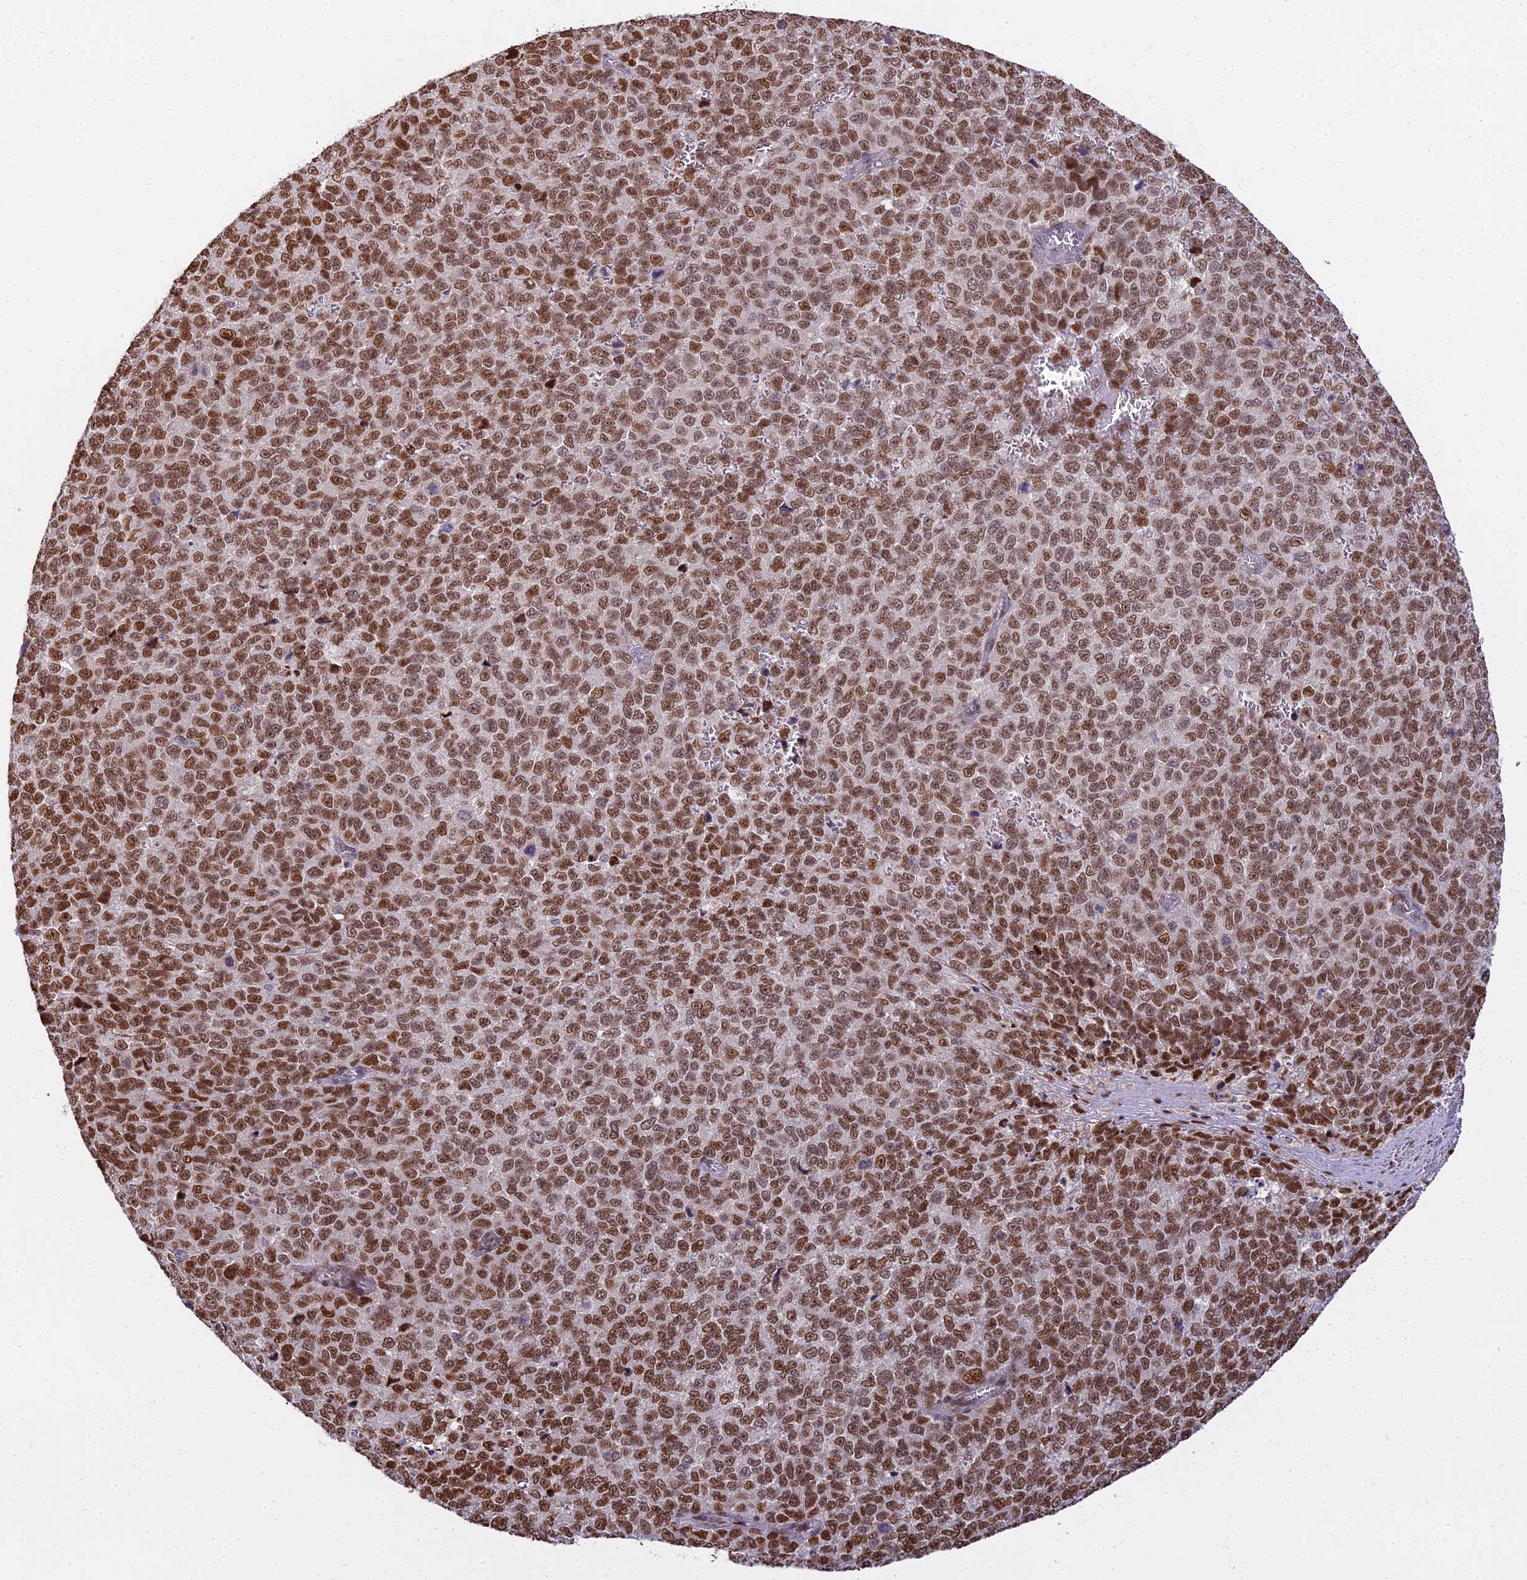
{"staining": {"intensity": "moderate", "quantity": ">75%", "location": "nuclear"}, "tissue": "melanoma", "cell_type": "Tumor cells", "image_type": "cancer", "snomed": [{"axis": "morphology", "description": "Malignant melanoma, NOS"}, {"axis": "topography", "description": "Nose, NOS"}], "caption": "Tumor cells display medium levels of moderate nuclear staining in about >75% of cells in melanoma.", "gene": "ZNF707", "patient": {"sex": "female", "age": 48}}